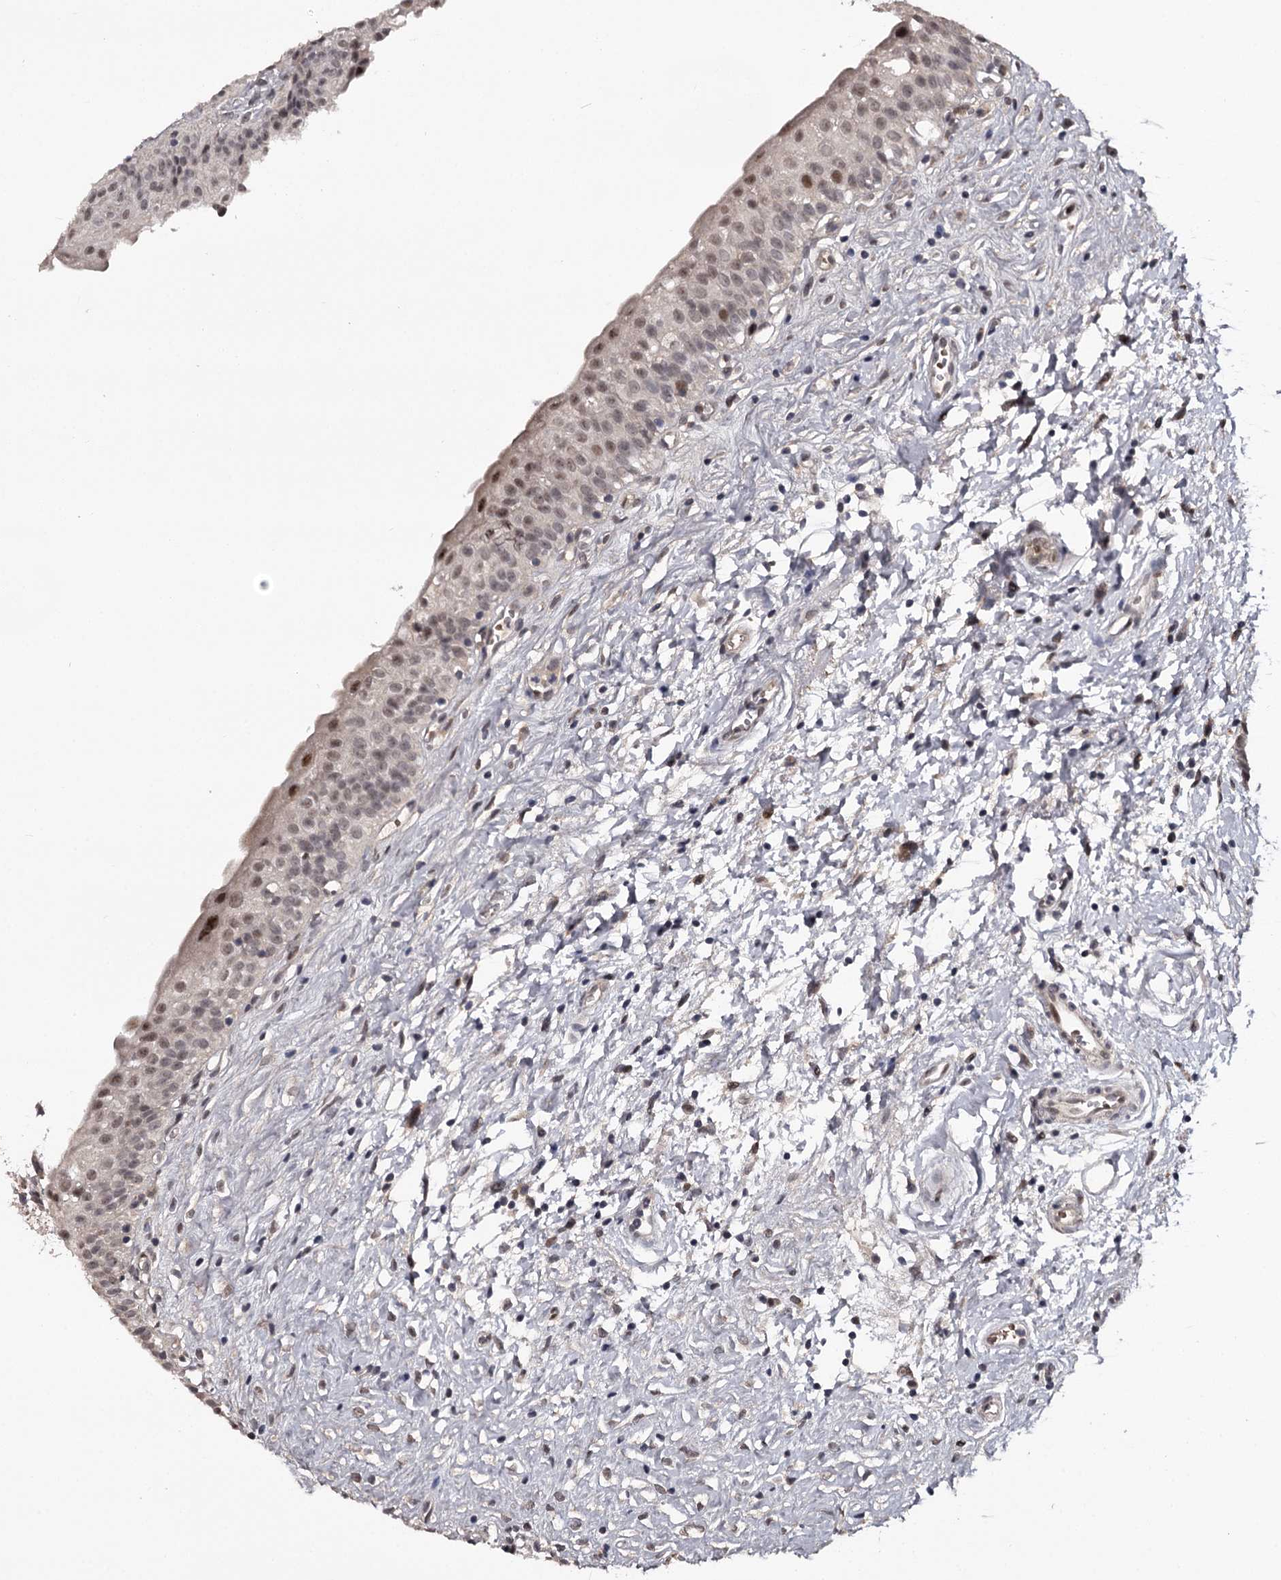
{"staining": {"intensity": "moderate", "quantity": "25%-75%", "location": "nuclear"}, "tissue": "urinary bladder", "cell_type": "Urothelial cells", "image_type": "normal", "snomed": [{"axis": "morphology", "description": "Normal tissue, NOS"}, {"axis": "topography", "description": "Urinary bladder"}], "caption": "Urothelial cells exhibit medium levels of moderate nuclear staining in approximately 25%-75% of cells in benign human urinary bladder. The protein of interest is stained brown, and the nuclei are stained in blue (DAB (3,3'-diaminobenzidine) IHC with brightfield microscopy, high magnification).", "gene": "RNF44", "patient": {"sex": "male", "age": 51}}